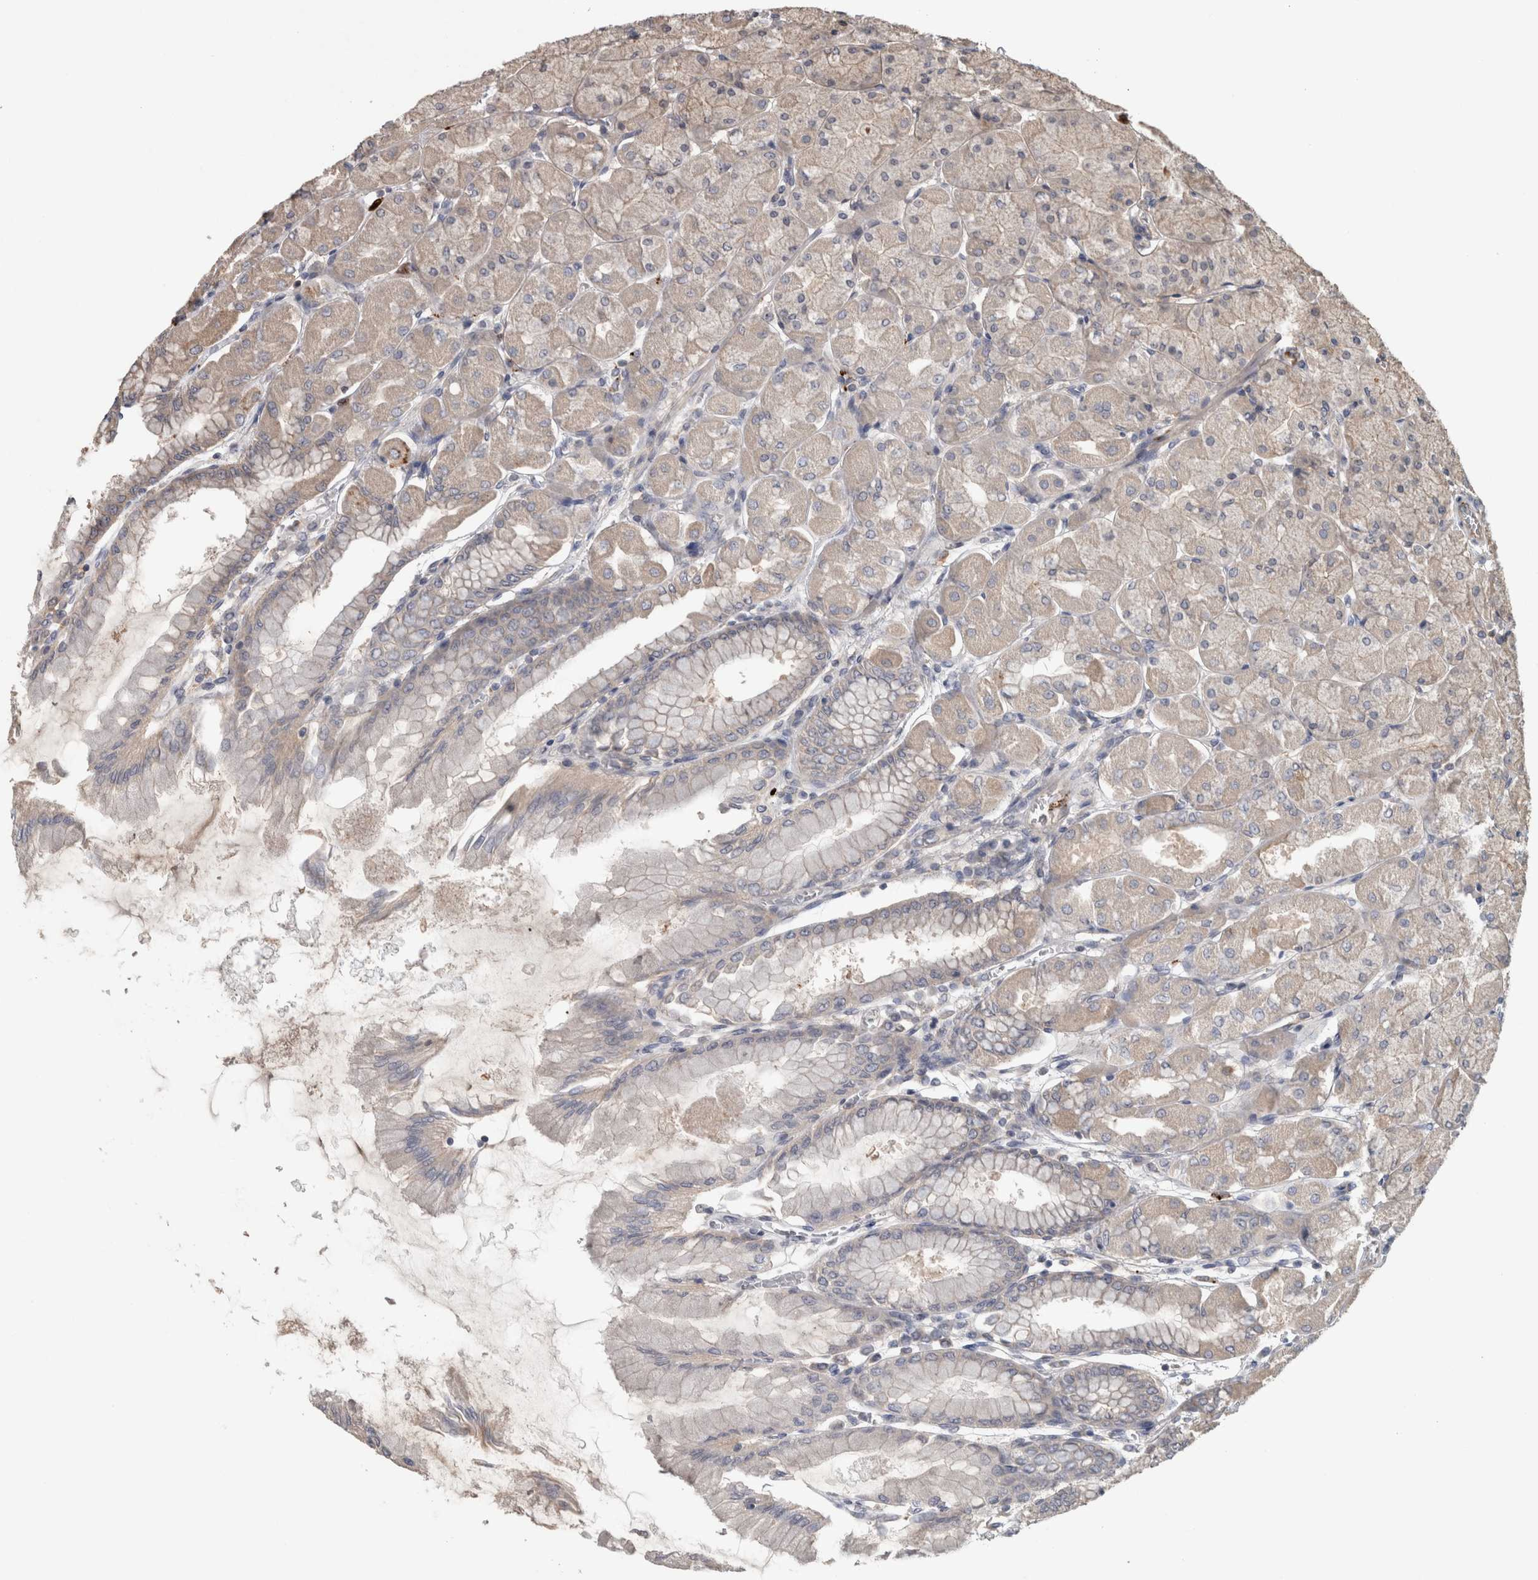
{"staining": {"intensity": "weak", "quantity": "25%-75%", "location": "cytoplasmic/membranous"}, "tissue": "stomach", "cell_type": "Glandular cells", "image_type": "normal", "snomed": [{"axis": "morphology", "description": "Normal tissue, NOS"}, {"axis": "topography", "description": "Stomach, upper"}], "caption": "Human stomach stained with a brown dye reveals weak cytoplasmic/membranous positive positivity in about 25%-75% of glandular cells.", "gene": "TARBP1", "patient": {"sex": "female", "age": 56}}